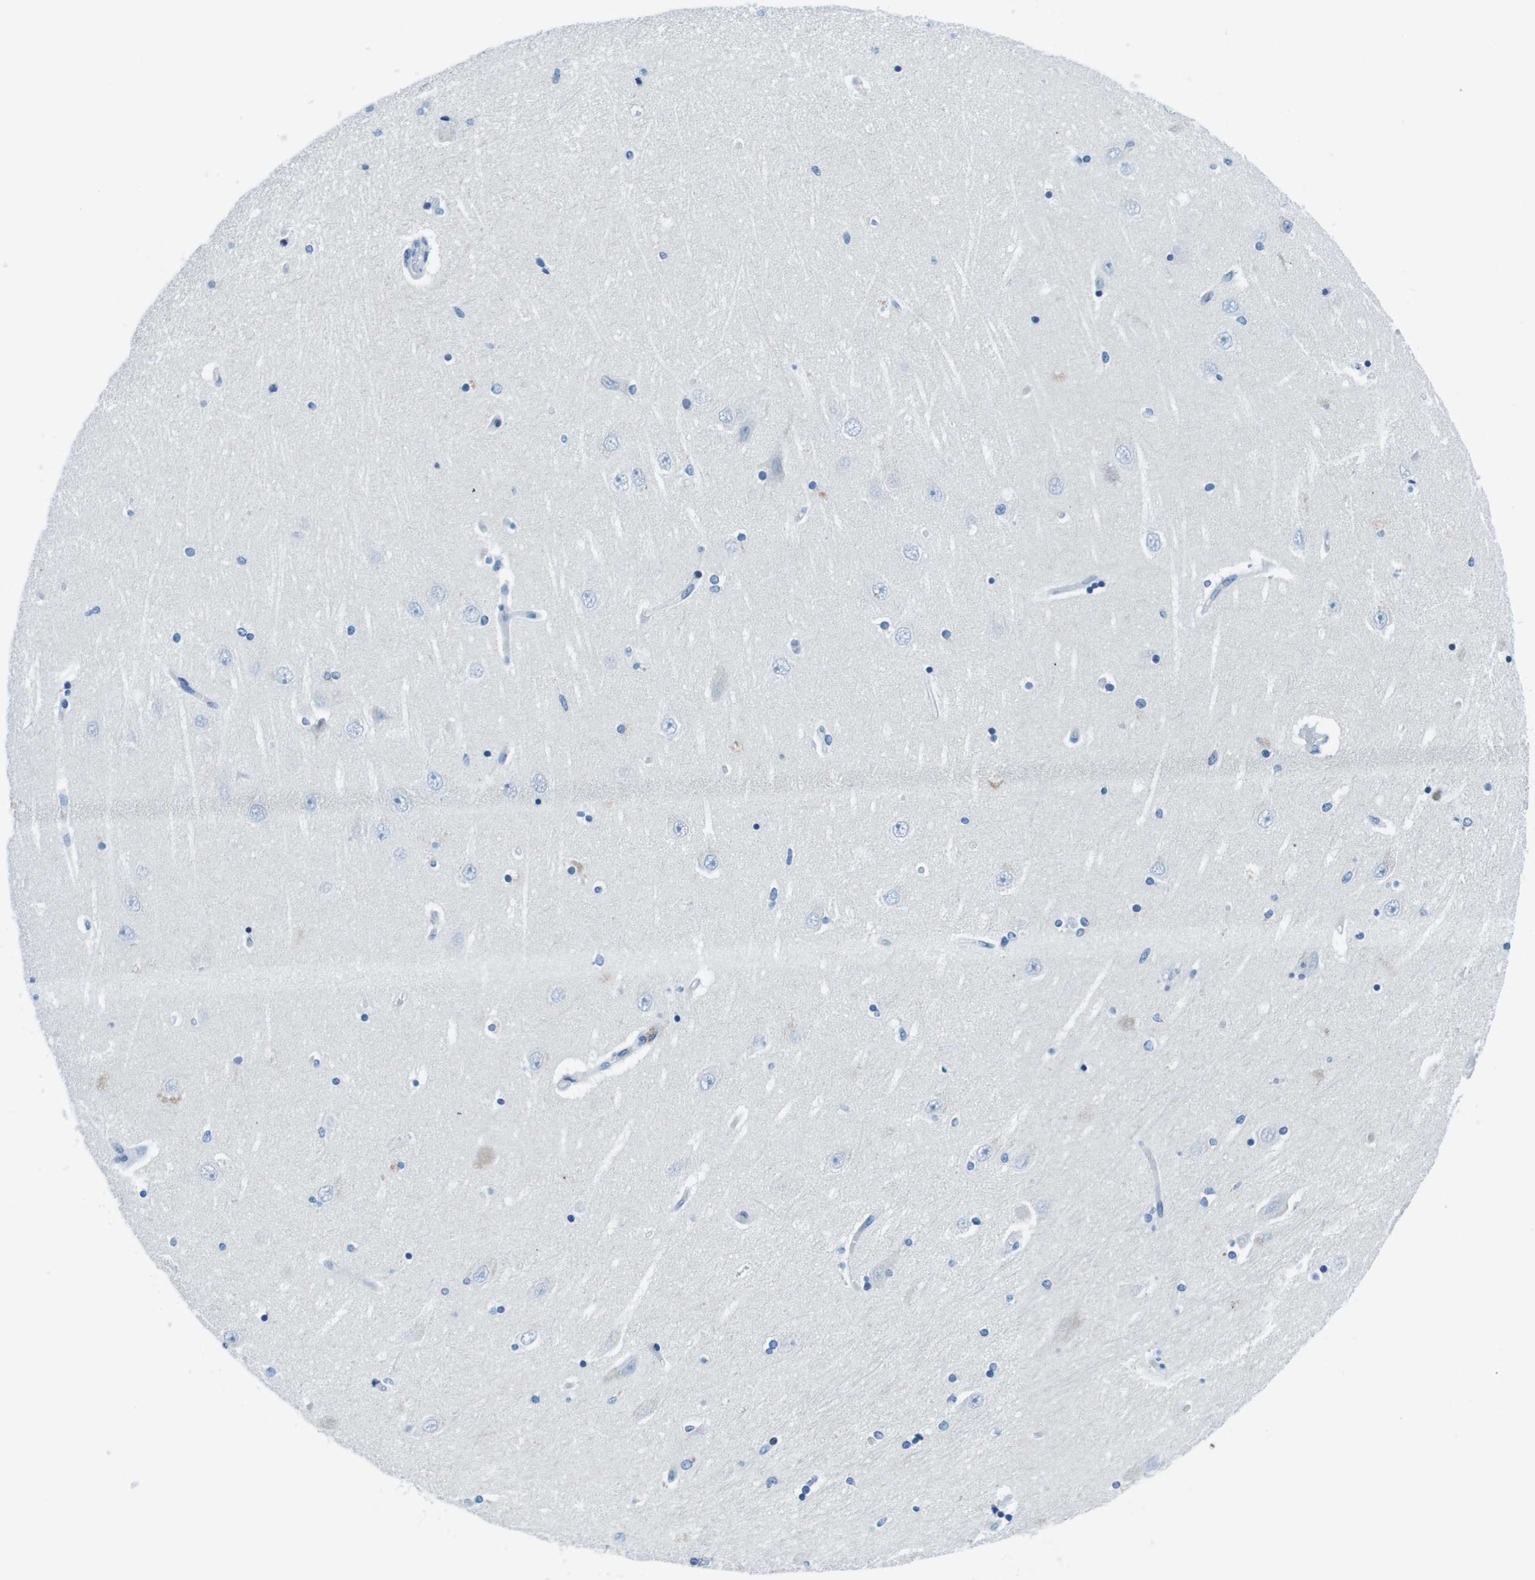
{"staining": {"intensity": "negative", "quantity": "none", "location": "none"}, "tissue": "hippocampus", "cell_type": "Glial cells", "image_type": "normal", "snomed": [{"axis": "morphology", "description": "Normal tissue, NOS"}, {"axis": "topography", "description": "Hippocampus"}], "caption": "DAB immunohistochemical staining of unremarkable human hippocampus demonstrates no significant positivity in glial cells.", "gene": "STIP1", "patient": {"sex": "female", "age": 54}}